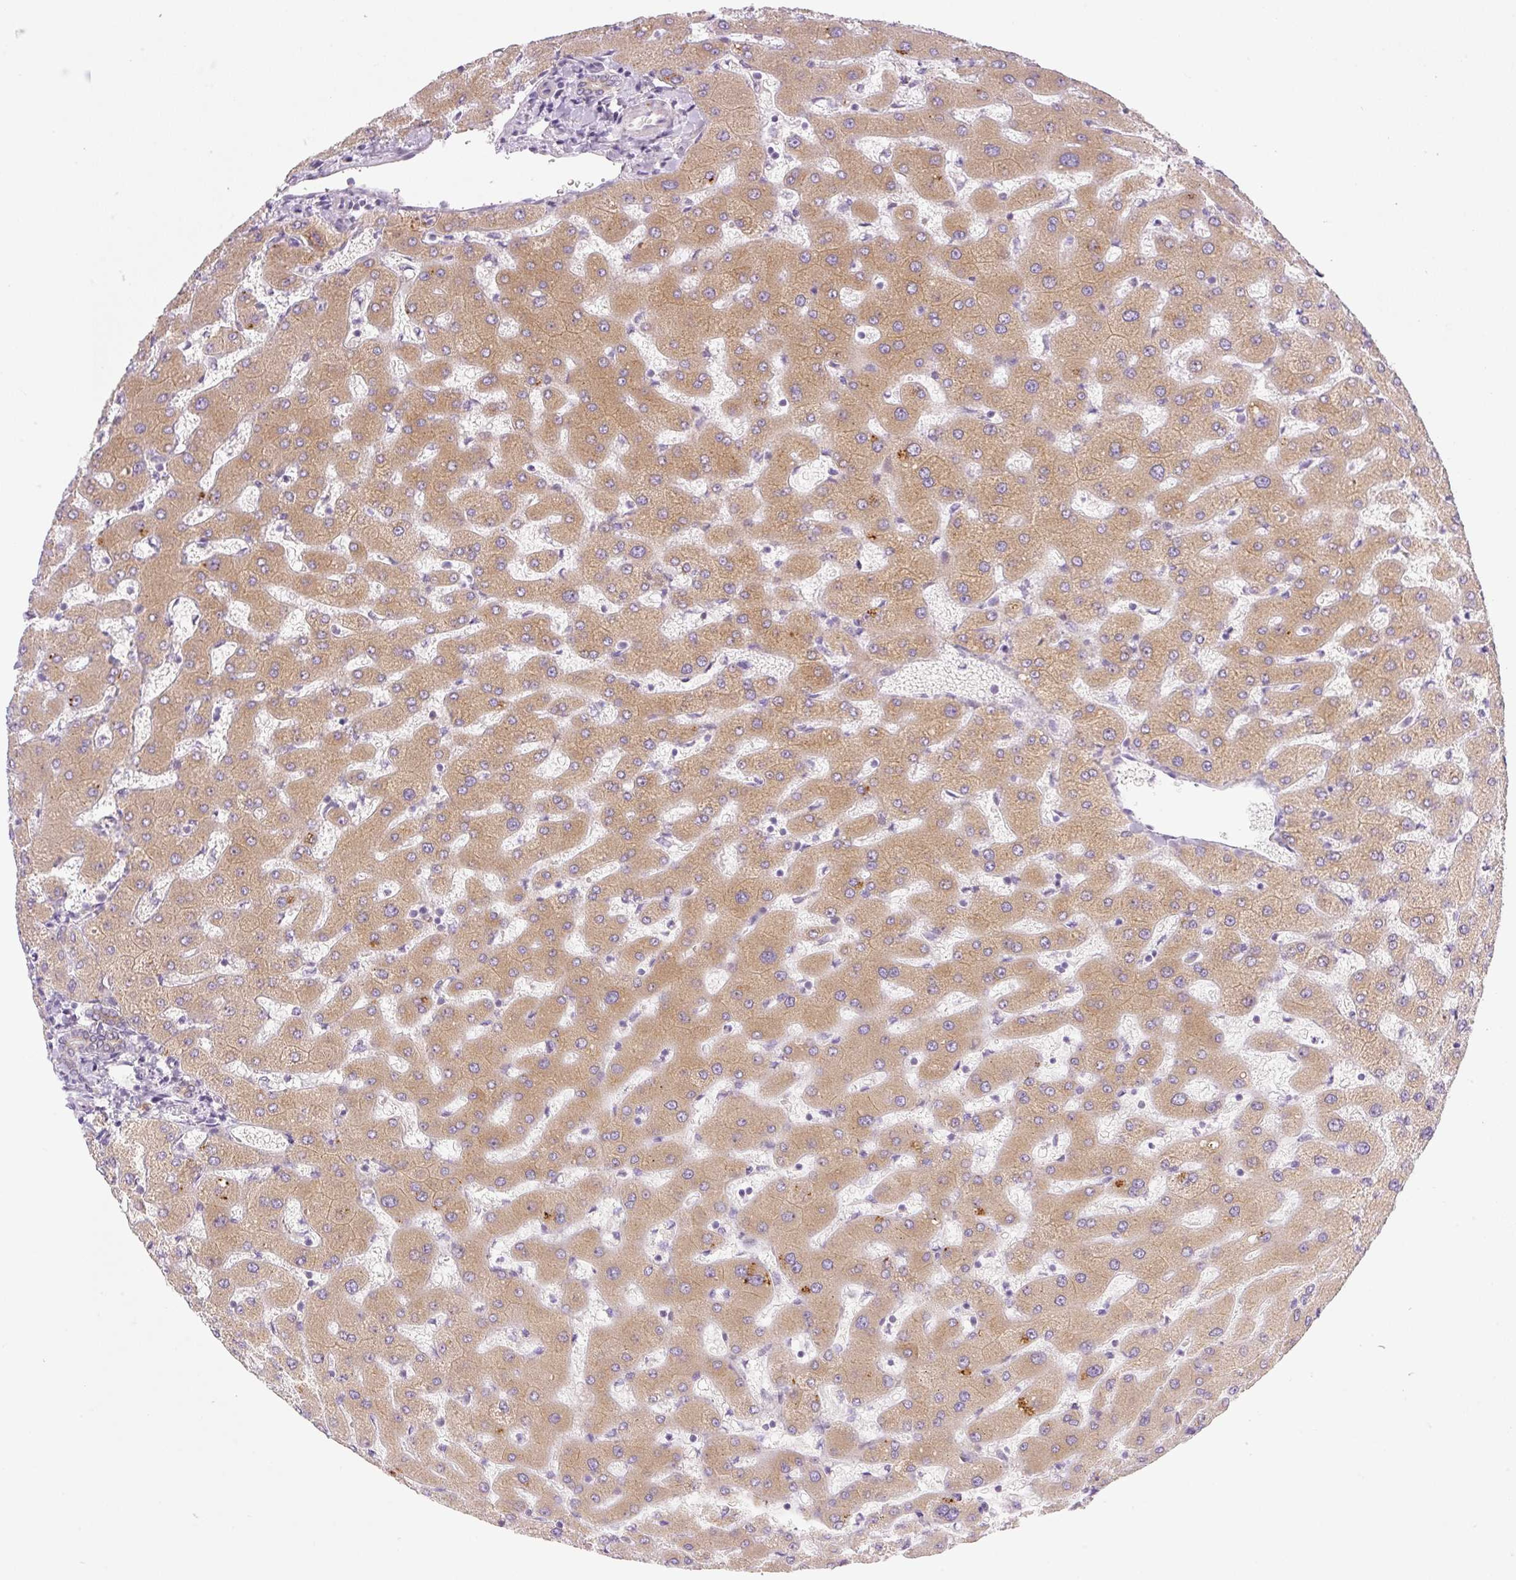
{"staining": {"intensity": "weak", "quantity": "25%-75%", "location": "cytoplasmic/membranous"}, "tissue": "liver", "cell_type": "Cholangiocytes", "image_type": "normal", "snomed": [{"axis": "morphology", "description": "Normal tissue, NOS"}, {"axis": "topography", "description": "Liver"}], "caption": "Human liver stained for a protein (brown) demonstrates weak cytoplasmic/membranous positive expression in about 25%-75% of cholangiocytes.", "gene": "MIA2", "patient": {"sex": "female", "age": 63}}